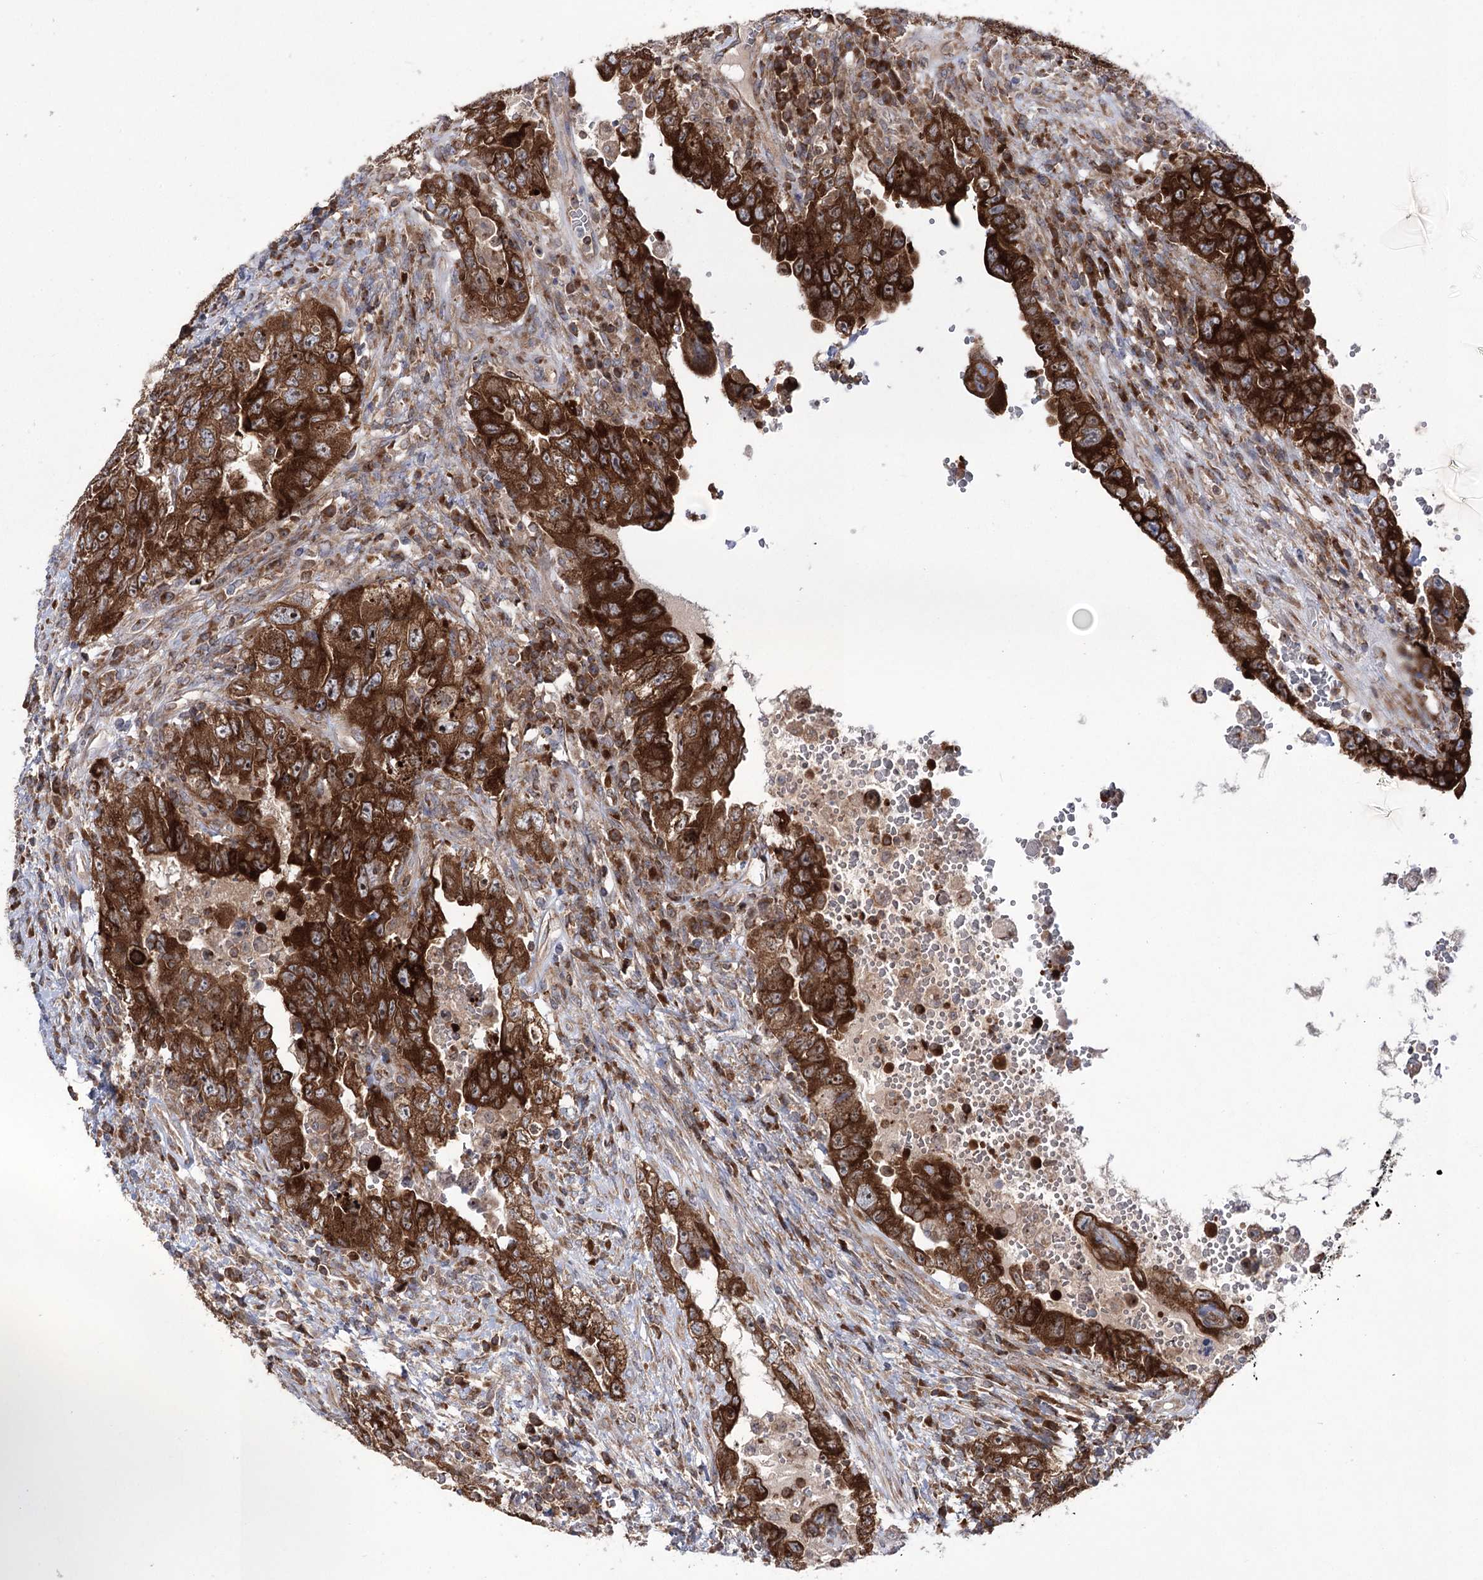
{"staining": {"intensity": "strong", "quantity": ">75%", "location": "cytoplasmic/membranous"}, "tissue": "testis cancer", "cell_type": "Tumor cells", "image_type": "cancer", "snomed": [{"axis": "morphology", "description": "Carcinoma, Embryonal, NOS"}, {"axis": "topography", "description": "Testis"}], "caption": "The micrograph shows immunohistochemical staining of testis cancer (embryonal carcinoma). There is strong cytoplasmic/membranous expression is identified in about >75% of tumor cells.", "gene": "ZNF622", "patient": {"sex": "male", "age": 26}}